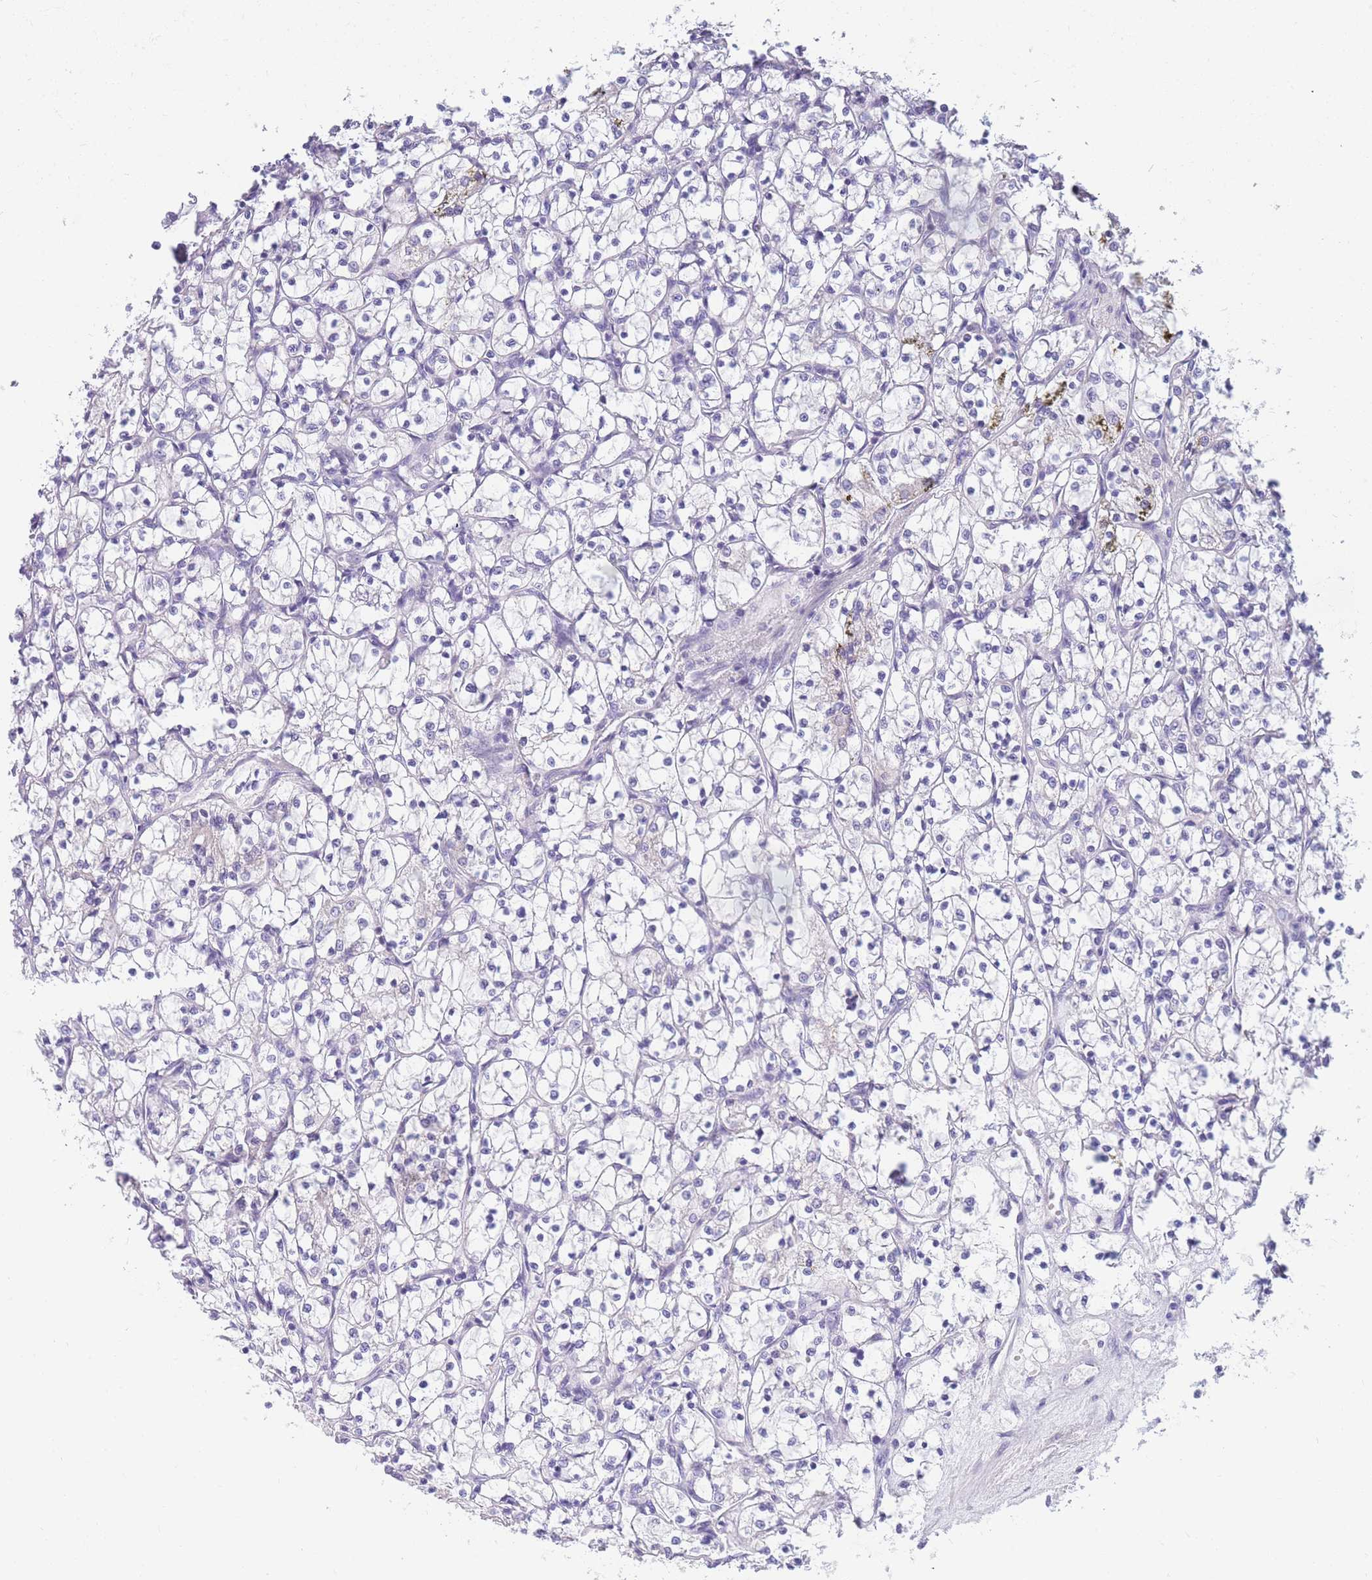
{"staining": {"intensity": "negative", "quantity": "none", "location": "none"}, "tissue": "renal cancer", "cell_type": "Tumor cells", "image_type": "cancer", "snomed": [{"axis": "morphology", "description": "Adenocarcinoma, NOS"}, {"axis": "topography", "description": "Kidney"}], "caption": "Renal cancer was stained to show a protein in brown. There is no significant staining in tumor cells.", "gene": "DHRS11", "patient": {"sex": "female", "age": 69}}